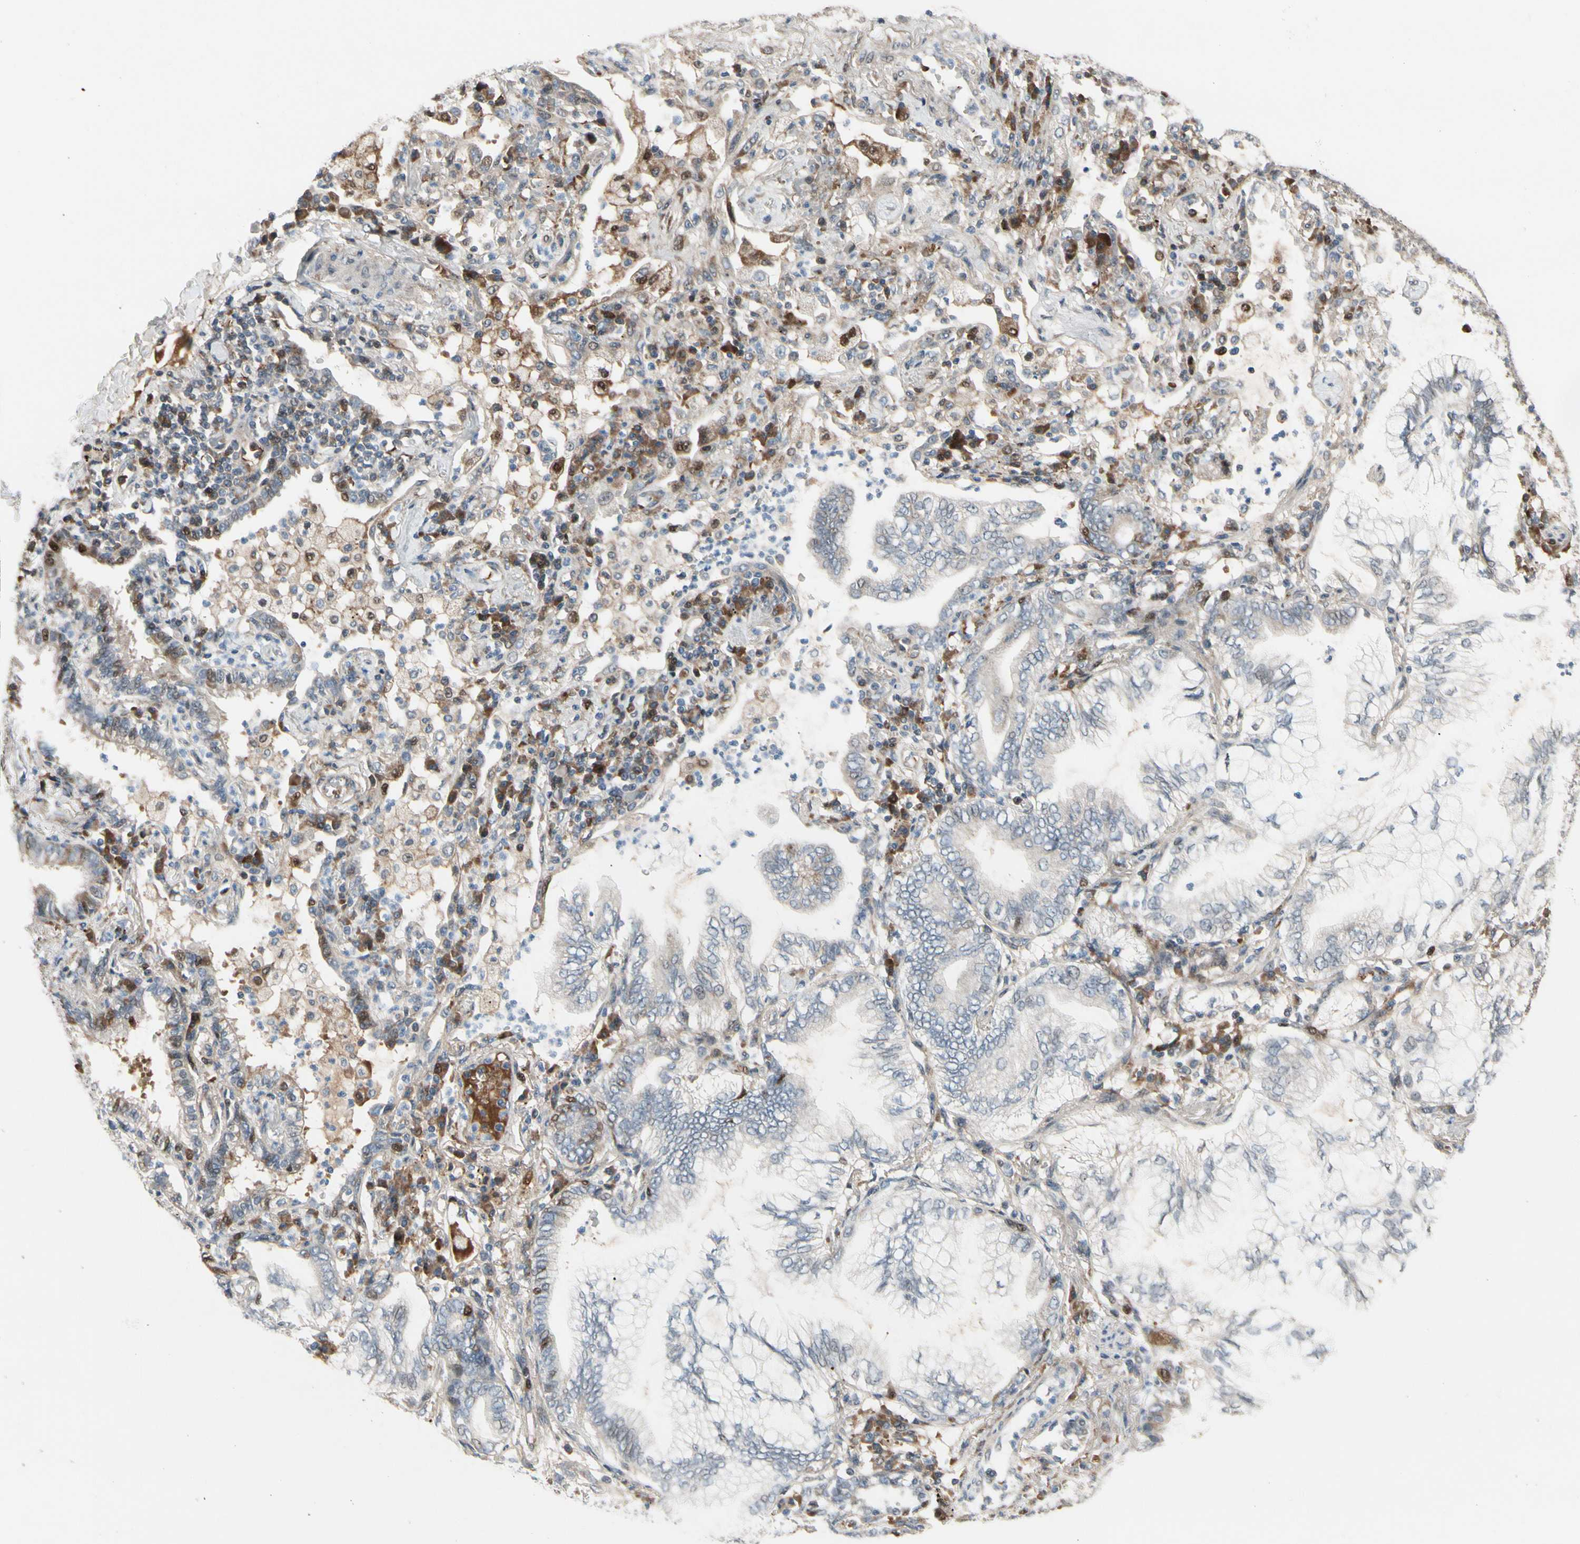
{"staining": {"intensity": "negative", "quantity": "none", "location": "none"}, "tissue": "lung cancer", "cell_type": "Tumor cells", "image_type": "cancer", "snomed": [{"axis": "morphology", "description": "Normal tissue, NOS"}, {"axis": "morphology", "description": "Adenocarcinoma, NOS"}, {"axis": "topography", "description": "Bronchus"}, {"axis": "topography", "description": "Lung"}], "caption": "A high-resolution micrograph shows immunohistochemistry (IHC) staining of lung cancer (adenocarcinoma), which demonstrates no significant expression in tumor cells.", "gene": "SNX29", "patient": {"sex": "female", "age": 70}}